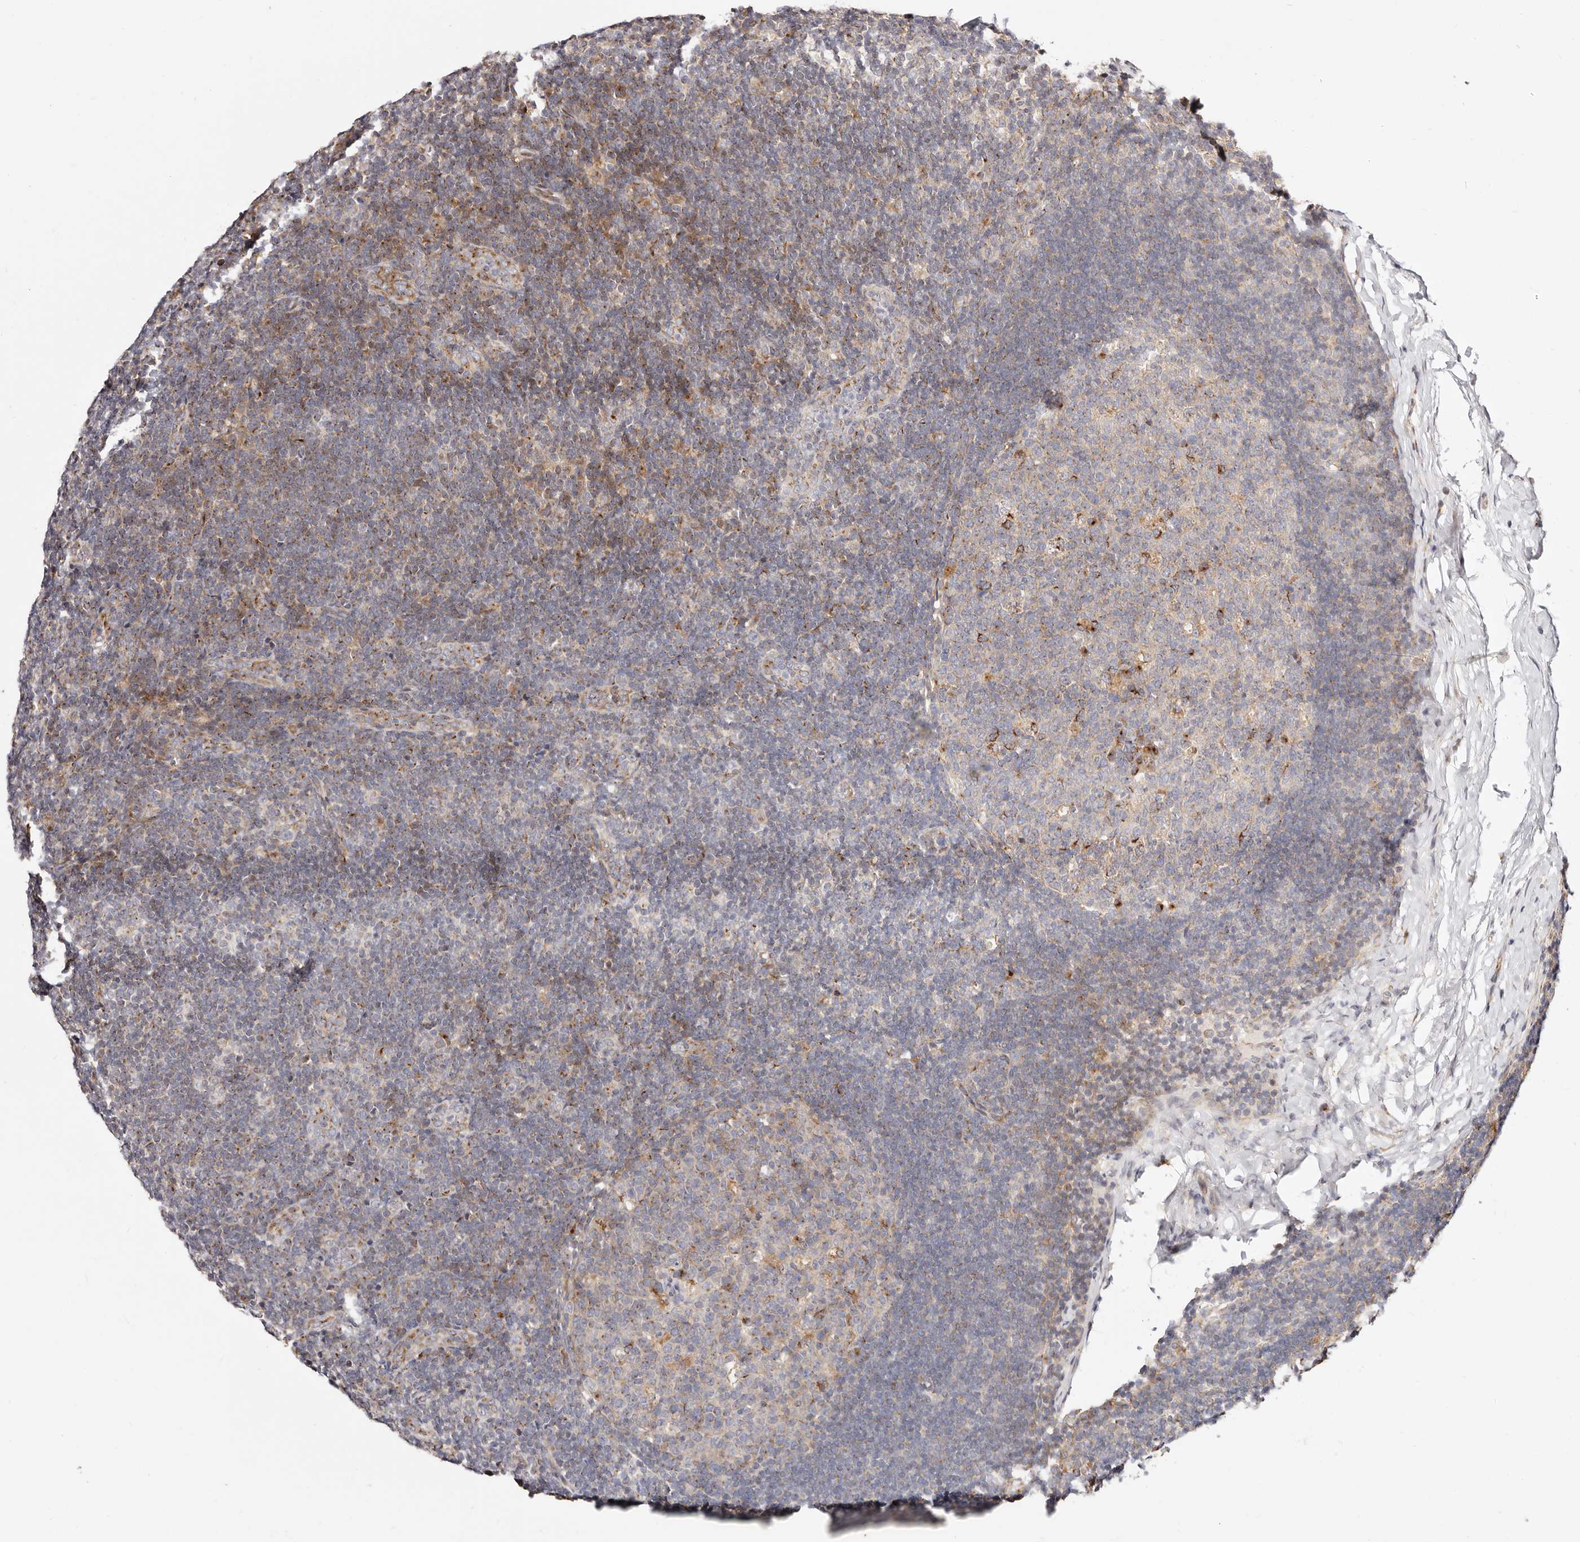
{"staining": {"intensity": "strong", "quantity": "<25%", "location": "cytoplasmic/membranous"}, "tissue": "lymph node", "cell_type": "Germinal center cells", "image_type": "normal", "snomed": [{"axis": "morphology", "description": "Normal tissue, NOS"}, {"axis": "topography", "description": "Lymph node"}], "caption": "Immunohistochemistry (IHC) (DAB) staining of unremarkable human lymph node displays strong cytoplasmic/membranous protein positivity in approximately <25% of germinal center cells. (DAB IHC with brightfield microscopy, high magnification).", "gene": "MAPK6", "patient": {"sex": "female", "age": 22}}